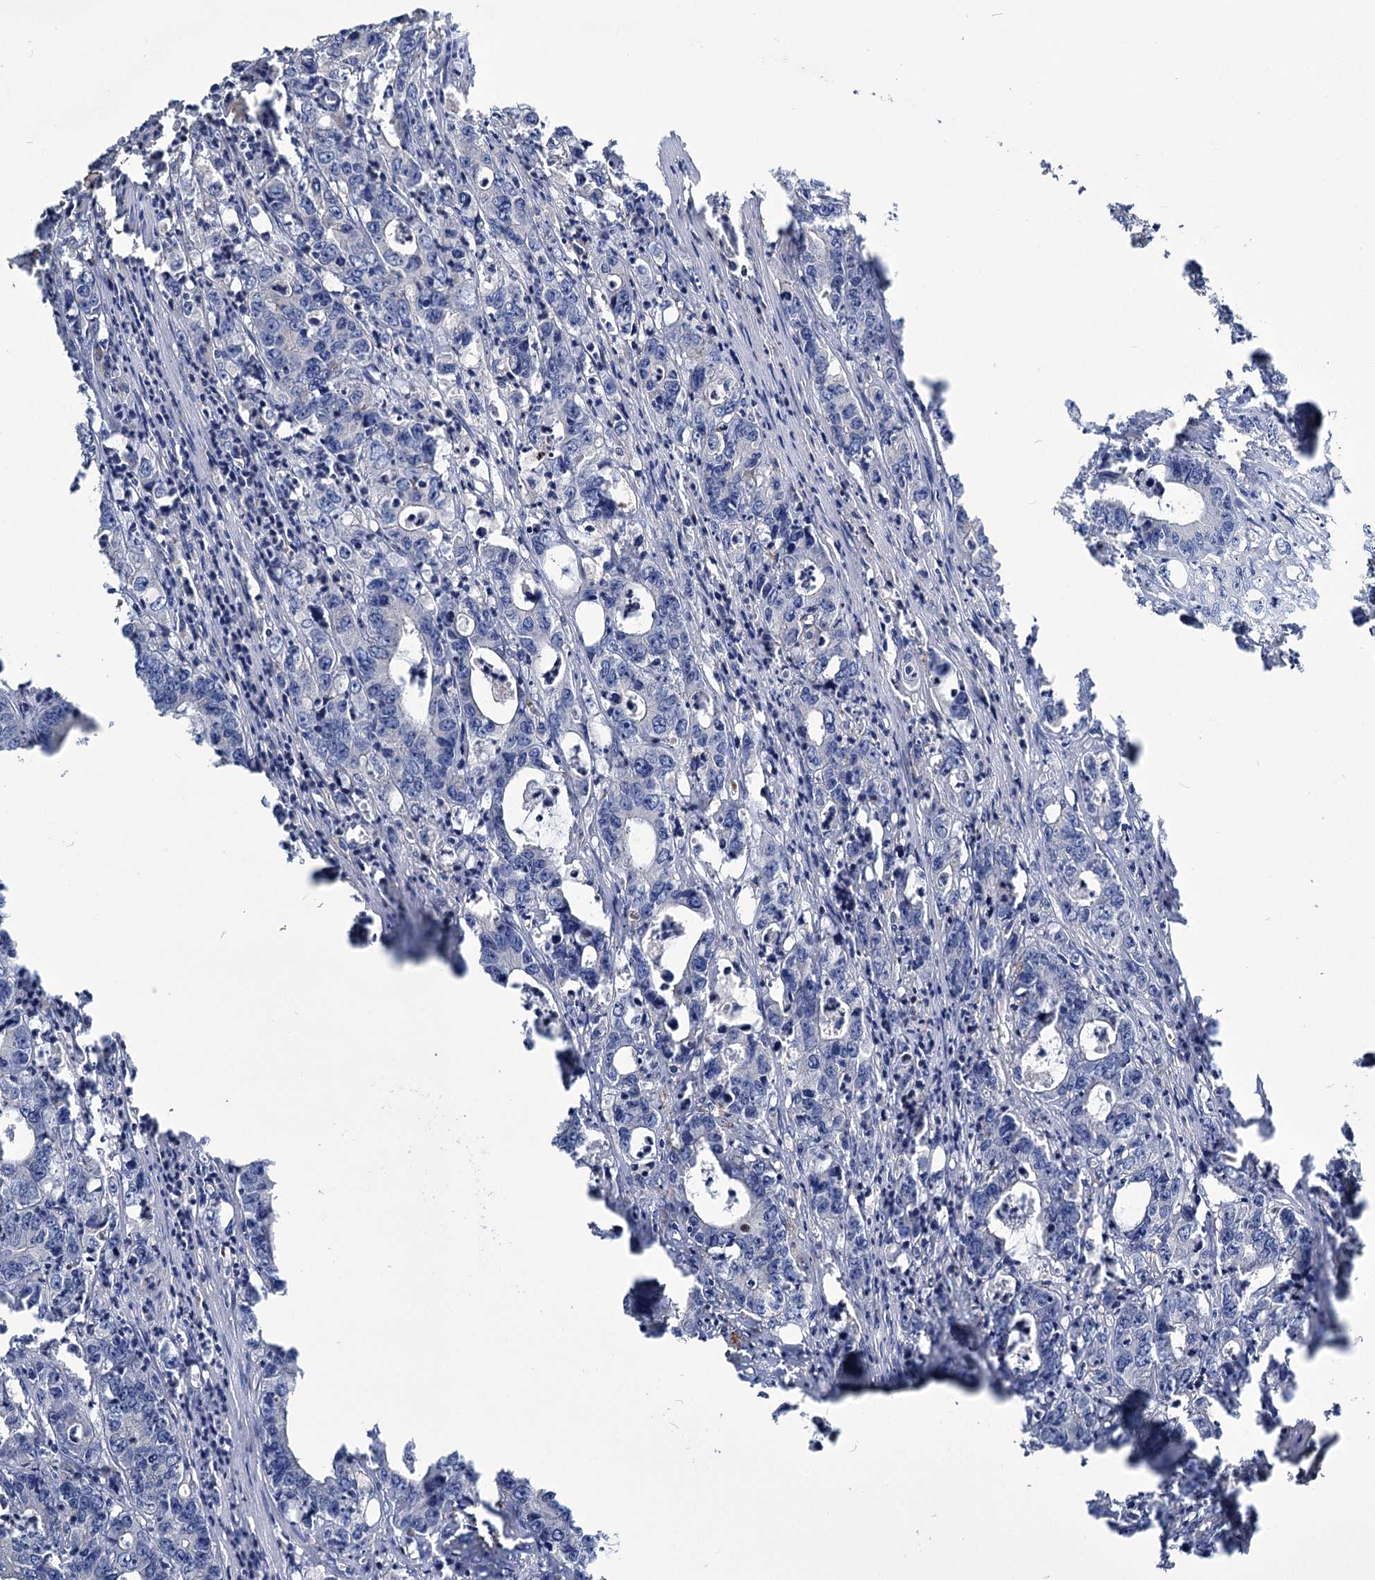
{"staining": {"intensity": "negative", "quantity": "none", "location": "none"}, "tissue": "colorectal cancer", "cell_type": "Tumor cells", "image_type": "cancer", "snomed": [{"axis": "morphology", "description": "Adenocarcinoma, NOS"}, {"axis": "topography", "description": "Colon"}], "caption": "Immunohistochemistry micrograph of neoplastic tissue: human colorectal adenocarcinoma stained with DAB (3,3'-diaminobenzidine) shows no significant protein staining in tumor cells.", "gene": "URAD", "patient": {"sex": "female", "age": 75}}